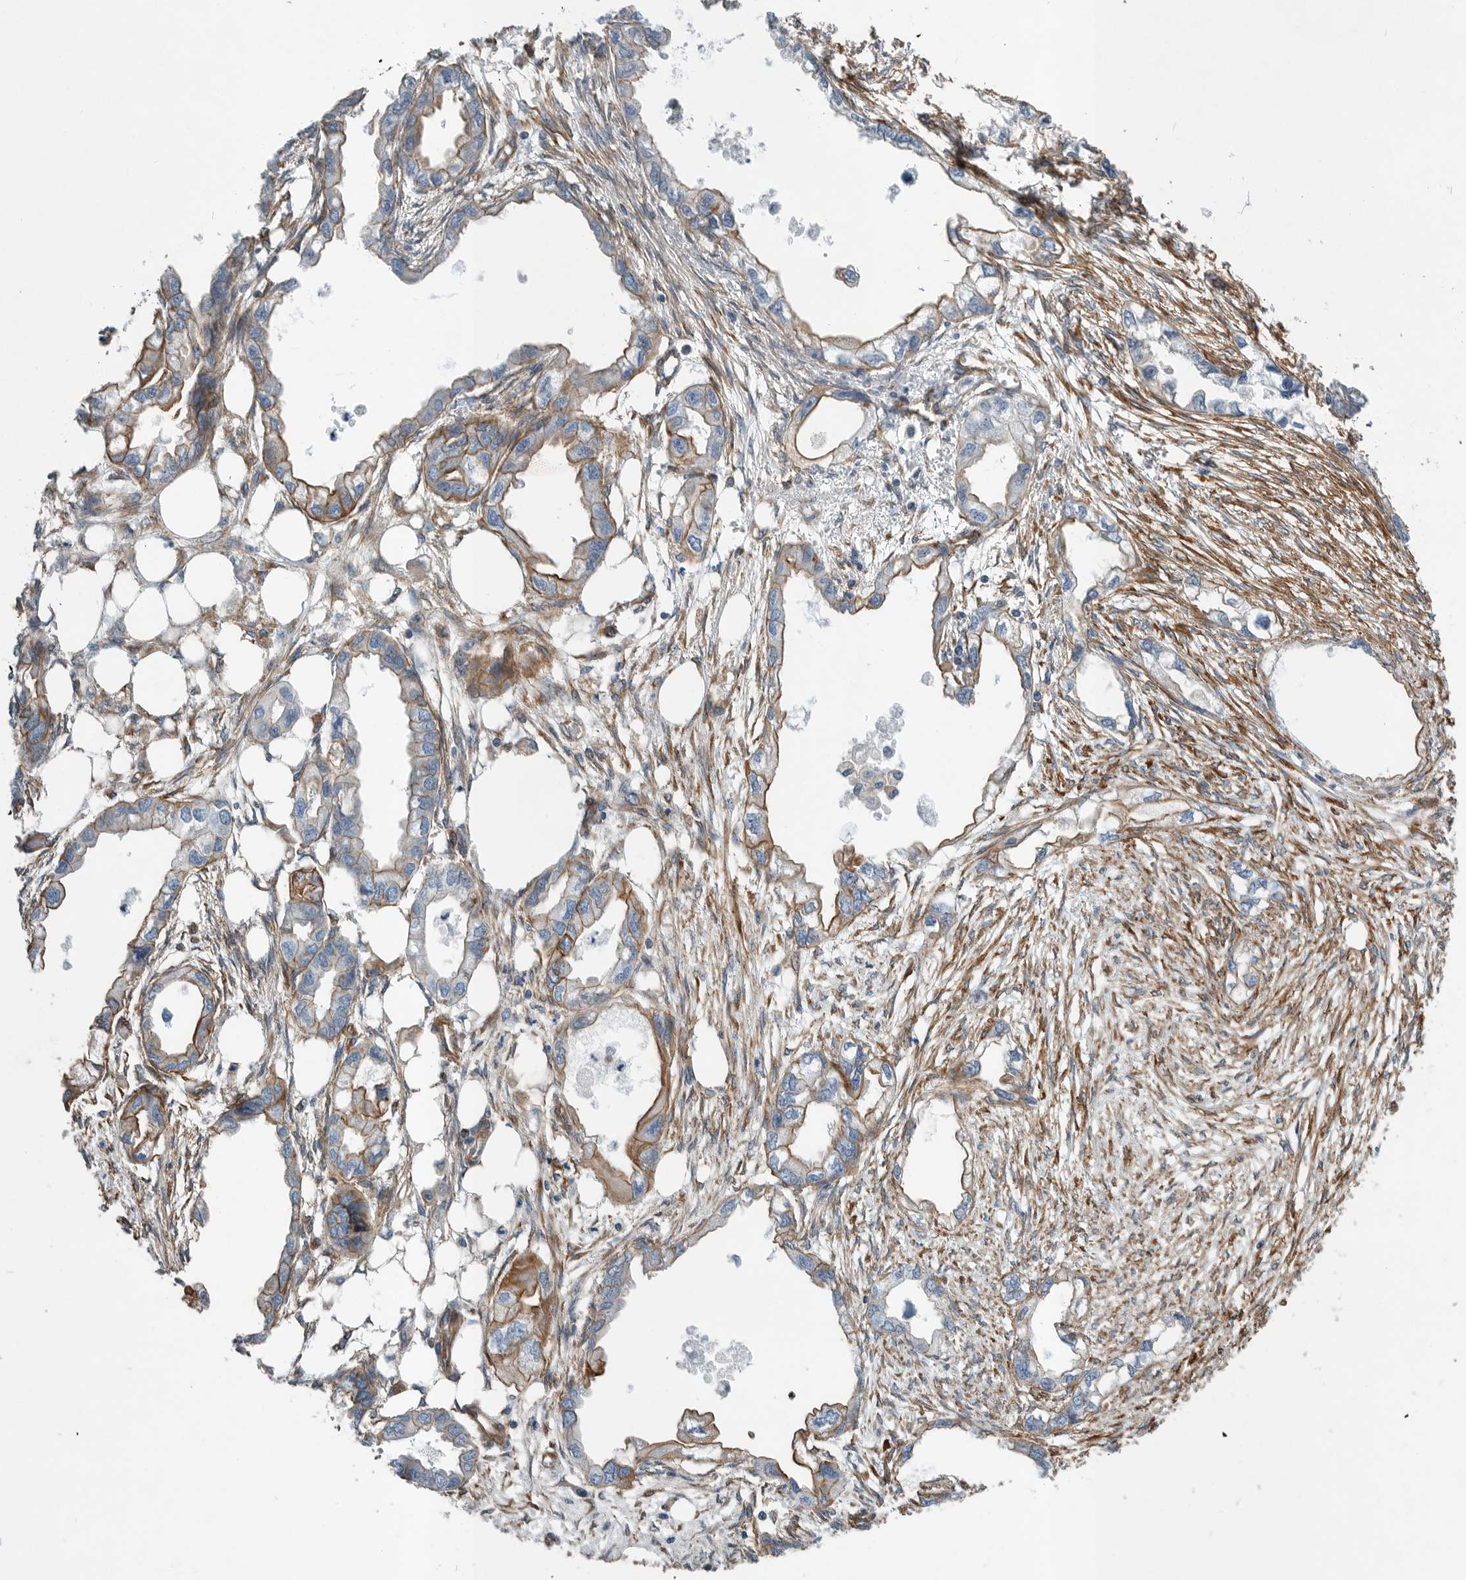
{"staining": {"intensity": "moderate", "quantity": "25%-75%", "location": "cytoplasmic/membranous"}, "tissue": "endometrial cancer", "cell_type": "Tumor cells", "image_type": "cancer", "snomed": [{"axis": "morphology", "description": "Adenocarcinoma, NOS"}, {"axis": "morphology", "description": "Adenocarcinoma, metastatic, NOS"}, {"axis": "topography", "description": "Adipose tissue"}, {"axis": "topography", "description": "Endometrium"}], "caption": "Immunohistochemical staining of metastatic adenocarcinoma (endometrial) exhibits medium levels of moderate cytoplasmic/membranous positivity in about 25%-75% of tumor cells.", "gene": "PLEC", "patient": {"sex": "female", "age": 67}}